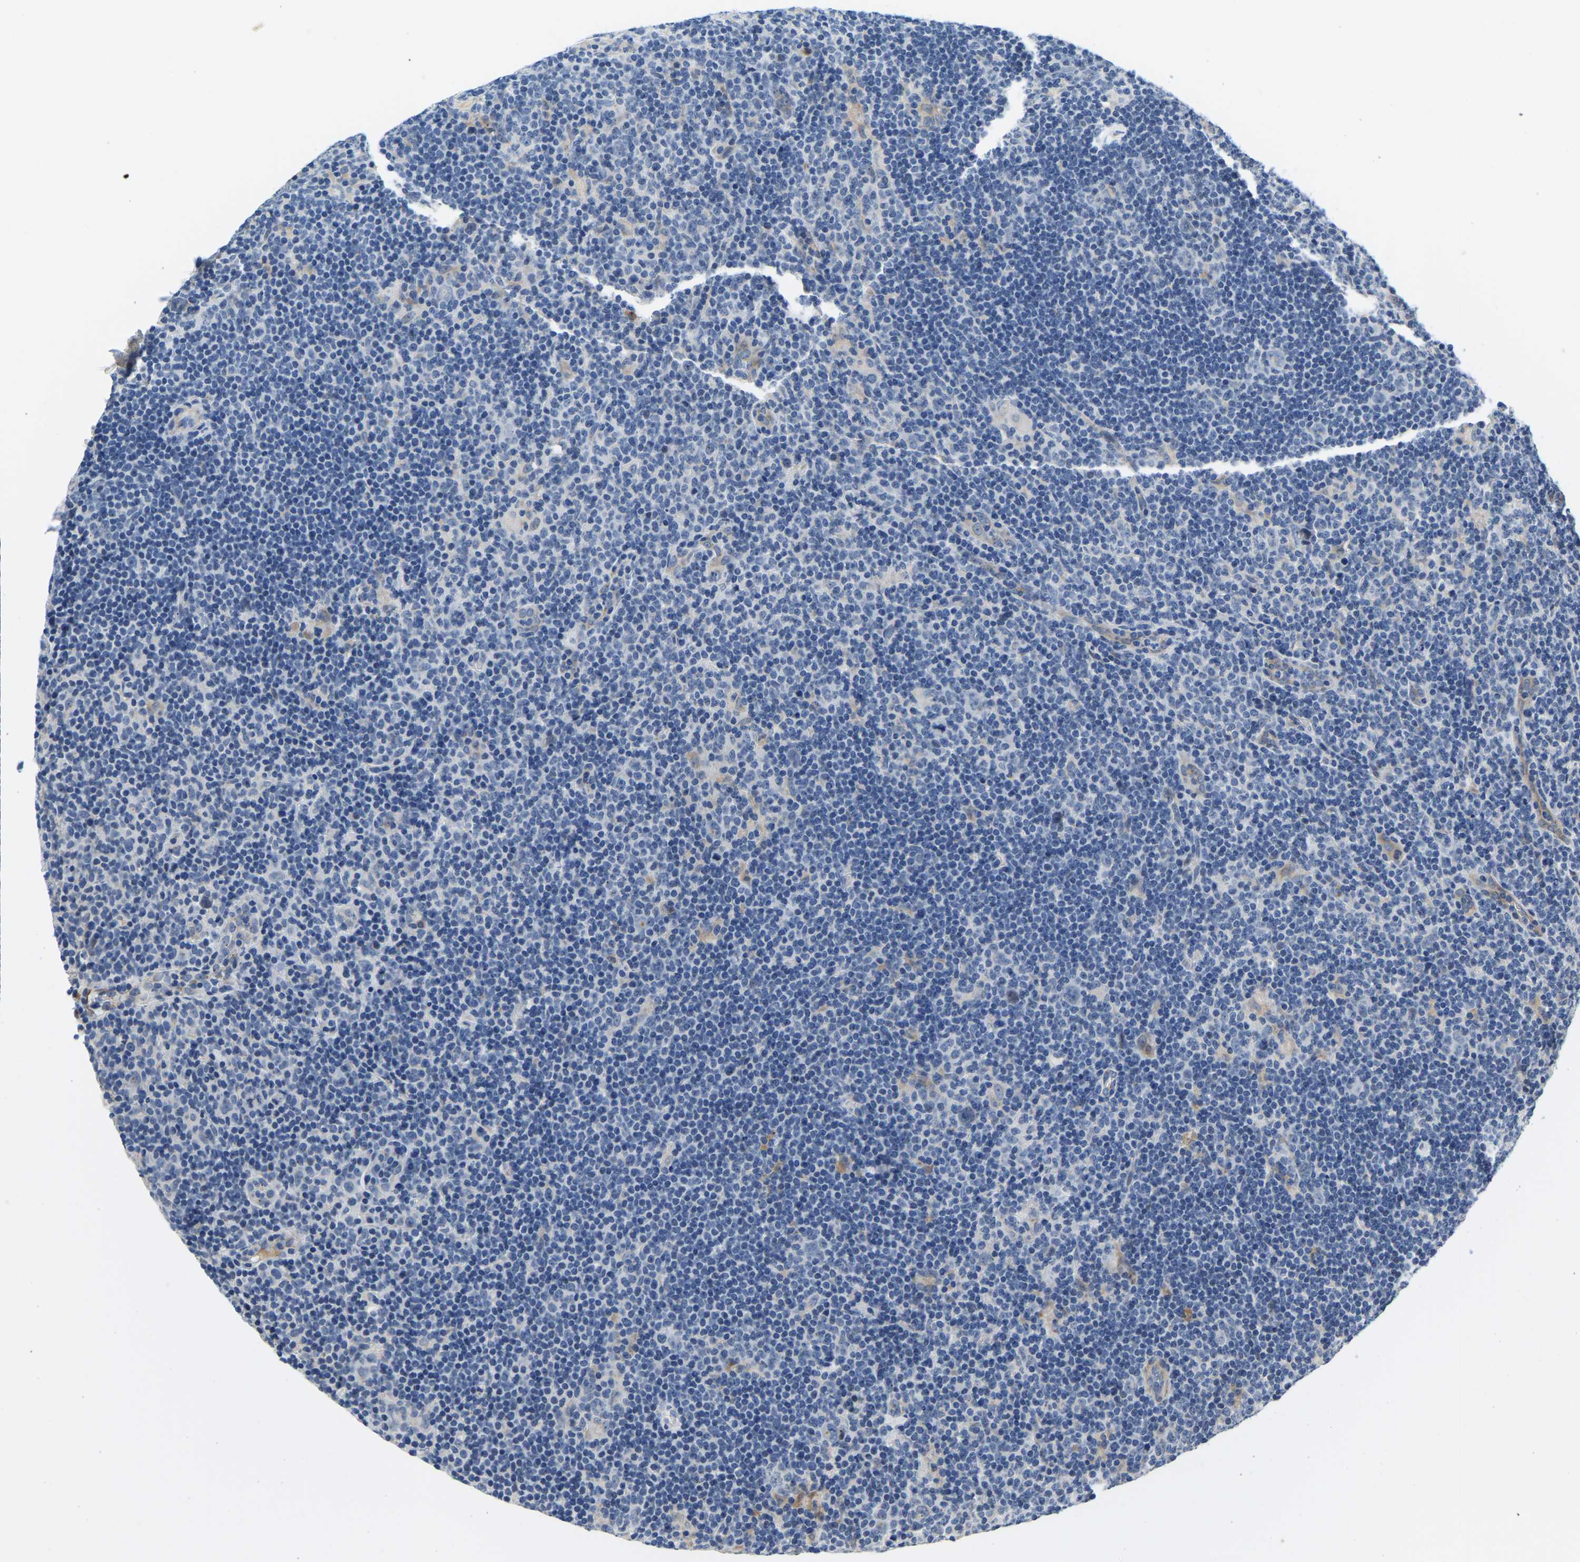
{"staining": {"intensity": "negative", "quantity": "none", "location": "none"}, "tissue": "lymphoma", "cell_type": "Tumor cells", "image_type": "cancer", "snomed": [{"axis": "morphology", "description": "Hodgkin's disease, NOS"}, {"axis": "topography", "description": "Lymph node"}], "caption": "The photomicrograph displays no significant expression in tumor cells of lymphoma.", "gene": "LIAS", "patient": {"sex": "female", "age": 57}}